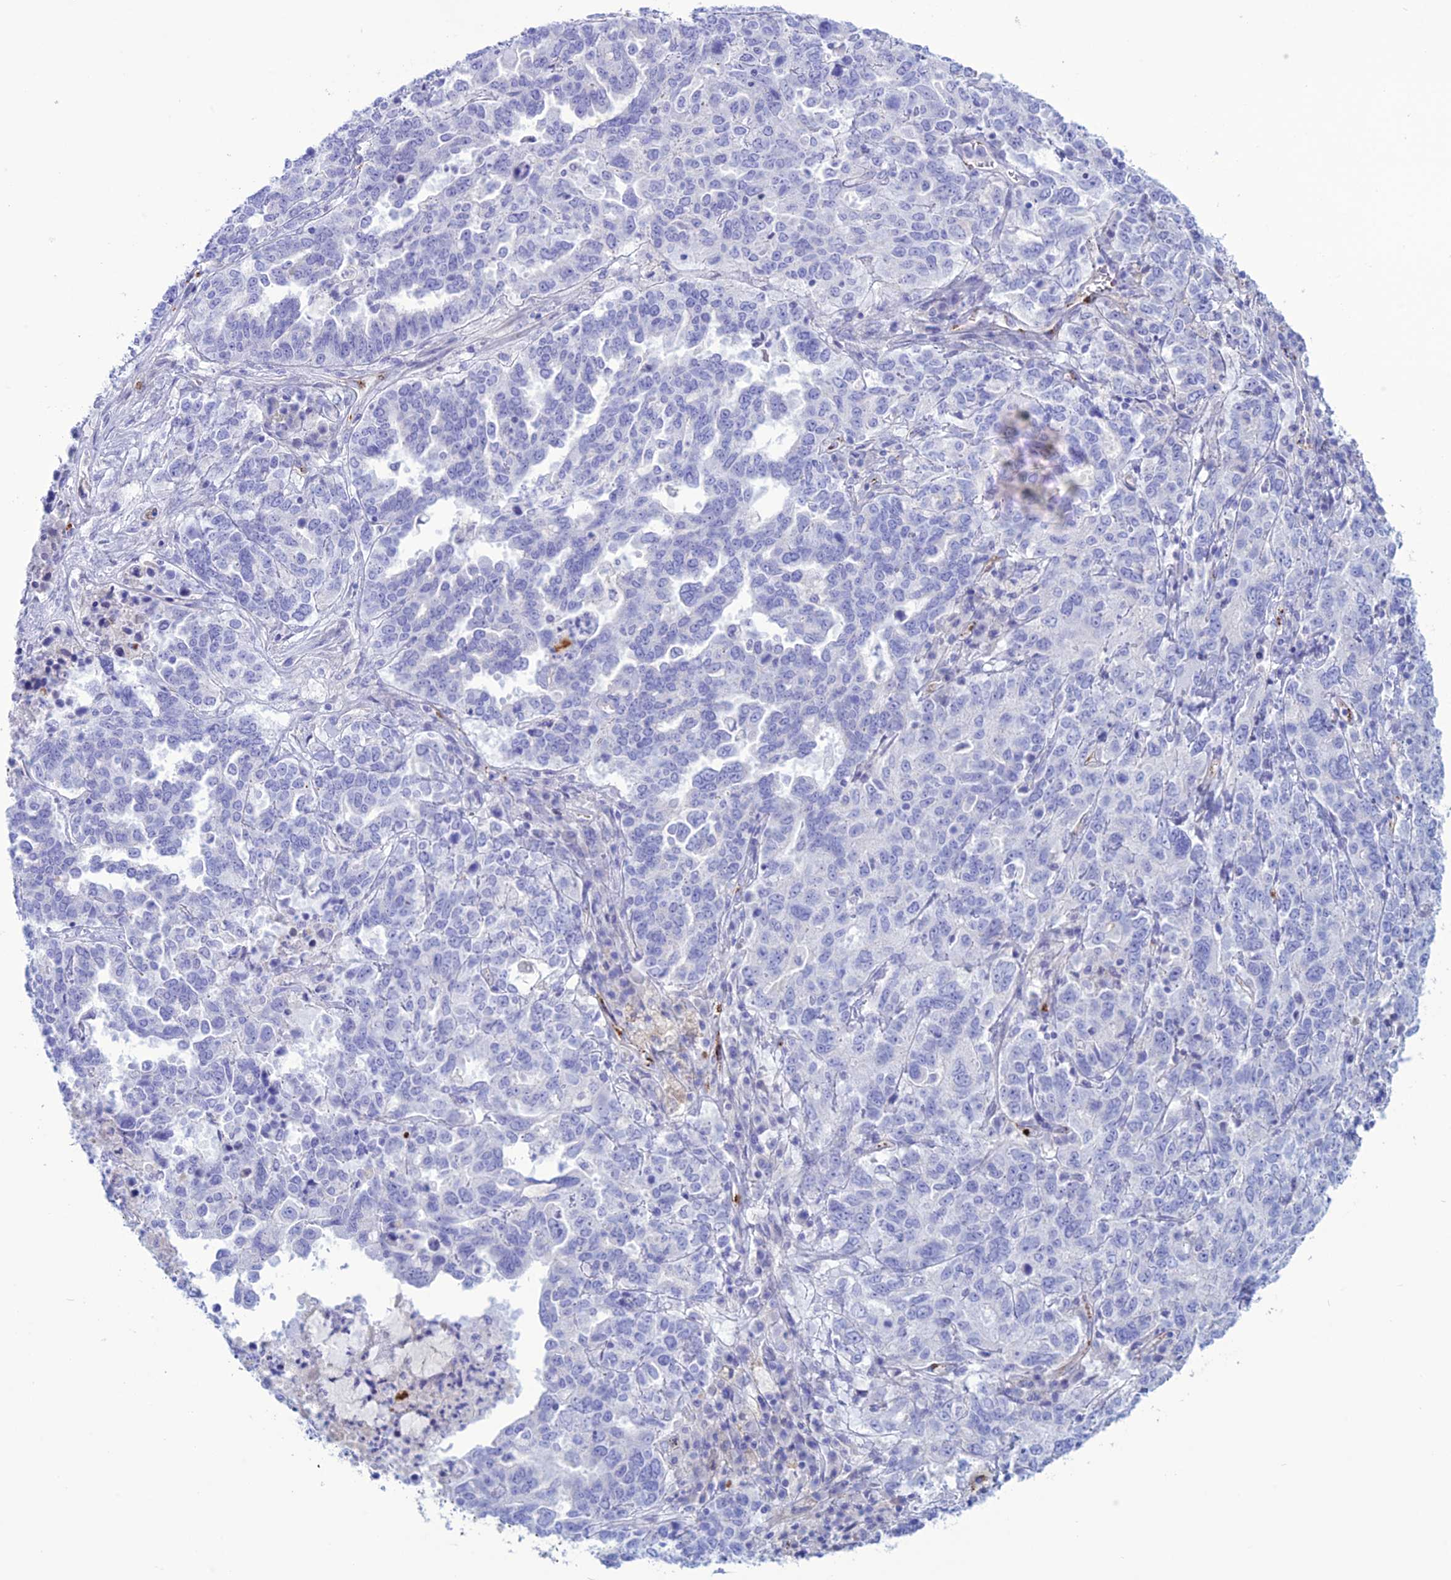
{"staining": {"intensity": "negative", "quantity": "none", "location": "none"}, "tissue": "ovarian cancer", "cell_type": "Tumor cells", "image_type": "cancer", "snomed": [{"axis": "morphology", "description": "Carcinoma, endometroid"}, {"axis": "topography", "description": "Ovary"}], "caption": "Immunohistochemistry histopathology image of ovarian cancer (endometroid carcinoma) stained for a protein (brown), which displays no expression in tumor cells.", "gene": "CDC42EP5", "patient": {"sex": "female", "age": 62}}